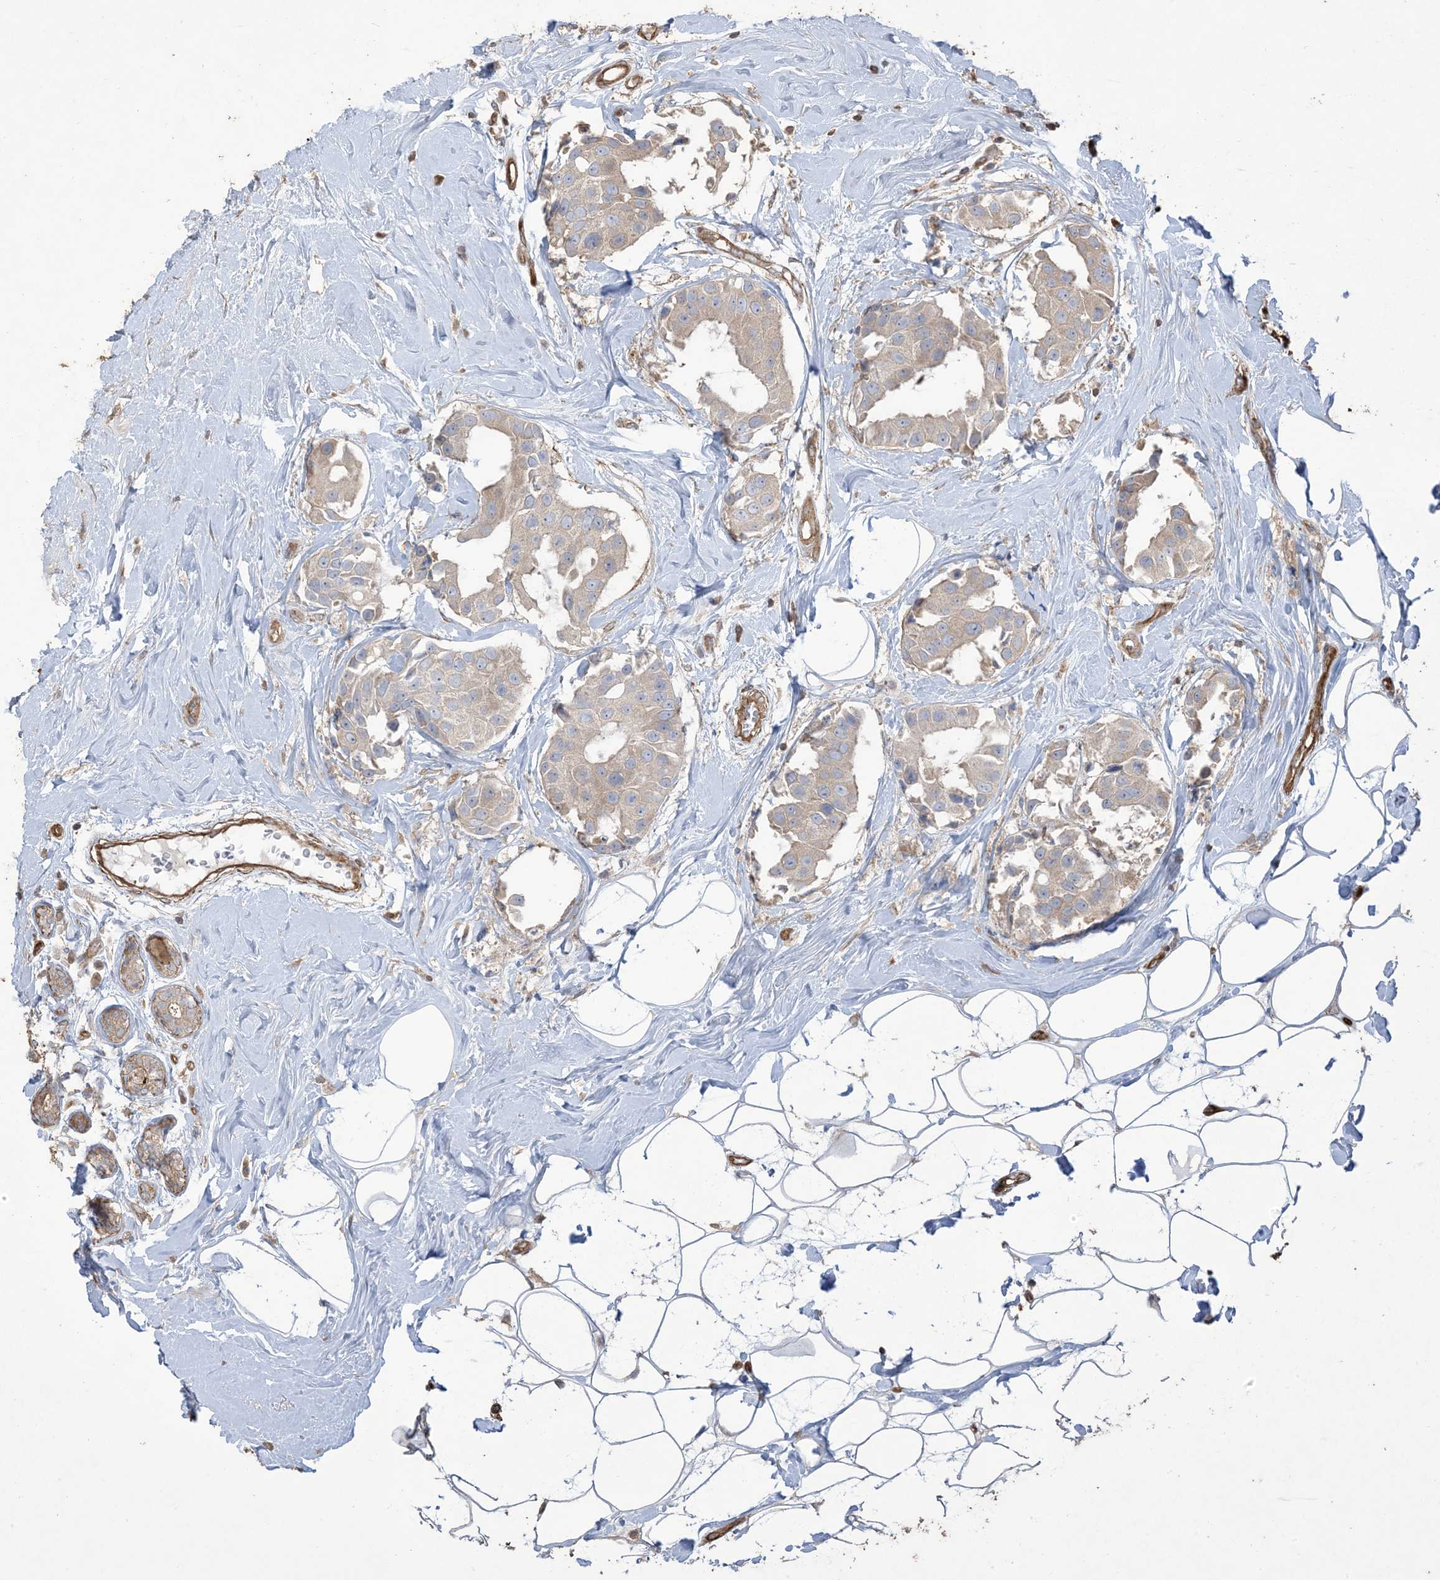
{"staining": {"intensity": "weak", "quantity": "25%-75%", "location": "cytoplasmic/membranous"}, "tissue": "breast cancer", "cell_type": "Tumor cells", "image_type": "cancer", "snomed": [{"axis": "morphology", "description": "Normal tissue, NOS"}, {"axis": "morphology", "description": "Duct carcinoma"}, {"axis": "topography", "description": "Breast"}], "caption": "Human infiltrating ductal carcinoma (breast) stained with a protein marker demonstrates weak staining in tumor cells.", "gene": "KLHL18", "patient": {"sex": "female", "age": 39}}